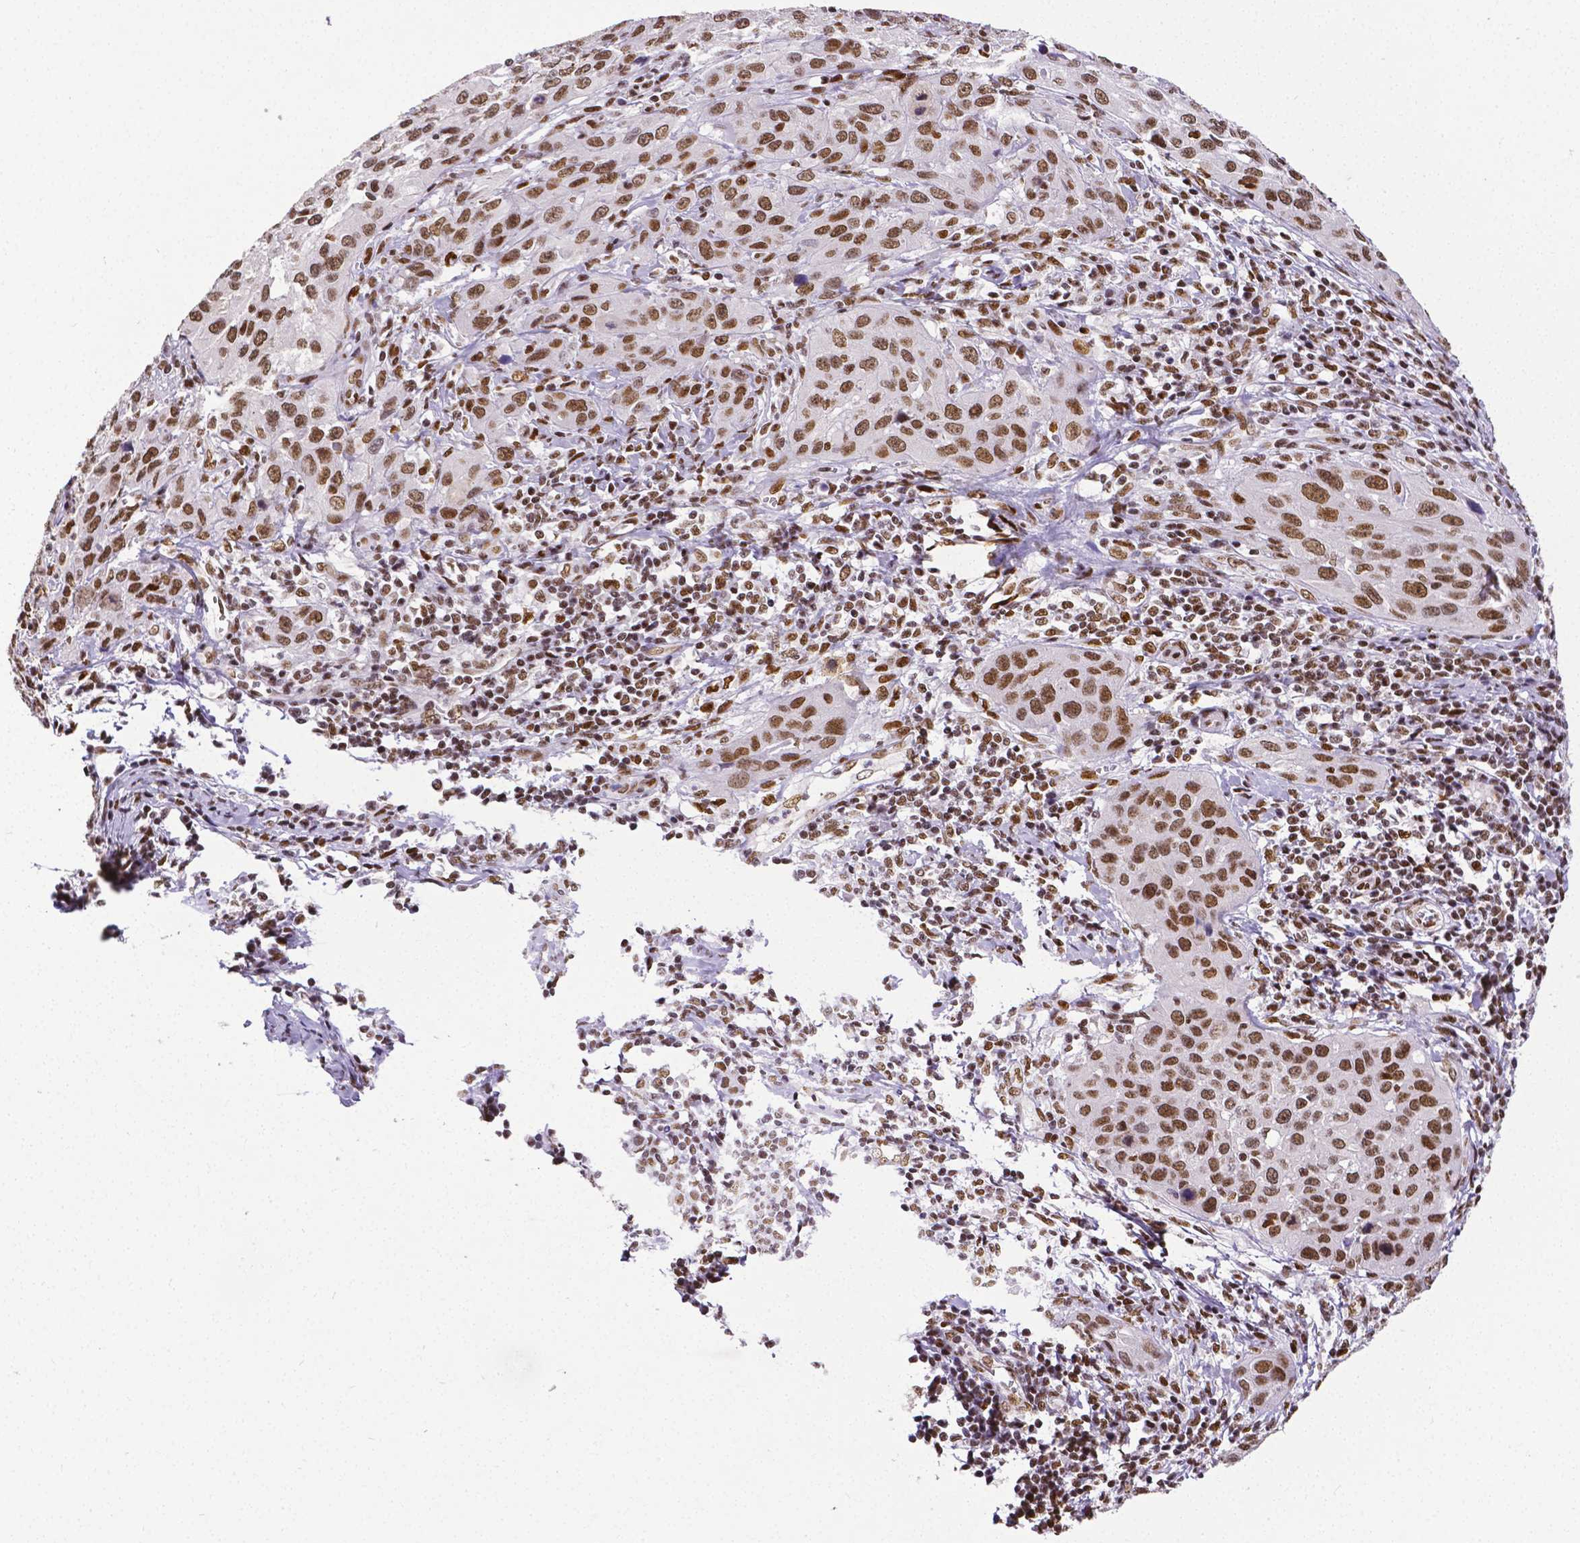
{"staining": {"intensity": "moderate", "quantity": ">75%", "location": "nuclear"}, "tissue": "cervical cancer", "cell_type": "Tumor cells", "image_type": "cancer", "snomed": [{"axis": "morphology", "description": "Normal tissue, NOS"}, {"axis": "morphology", "description": "Squamous cell carcinoma, NOS"}, {"axis": "topography", "description": "Cervix"}], "caption": "A micrograph of cervical cancer (squamous cell carcinoma) stained for a protein reveals moderate nuclear brown staining in tumor cells.", "gene": "REST", "patient": {"sex": "female", "age": 51}}